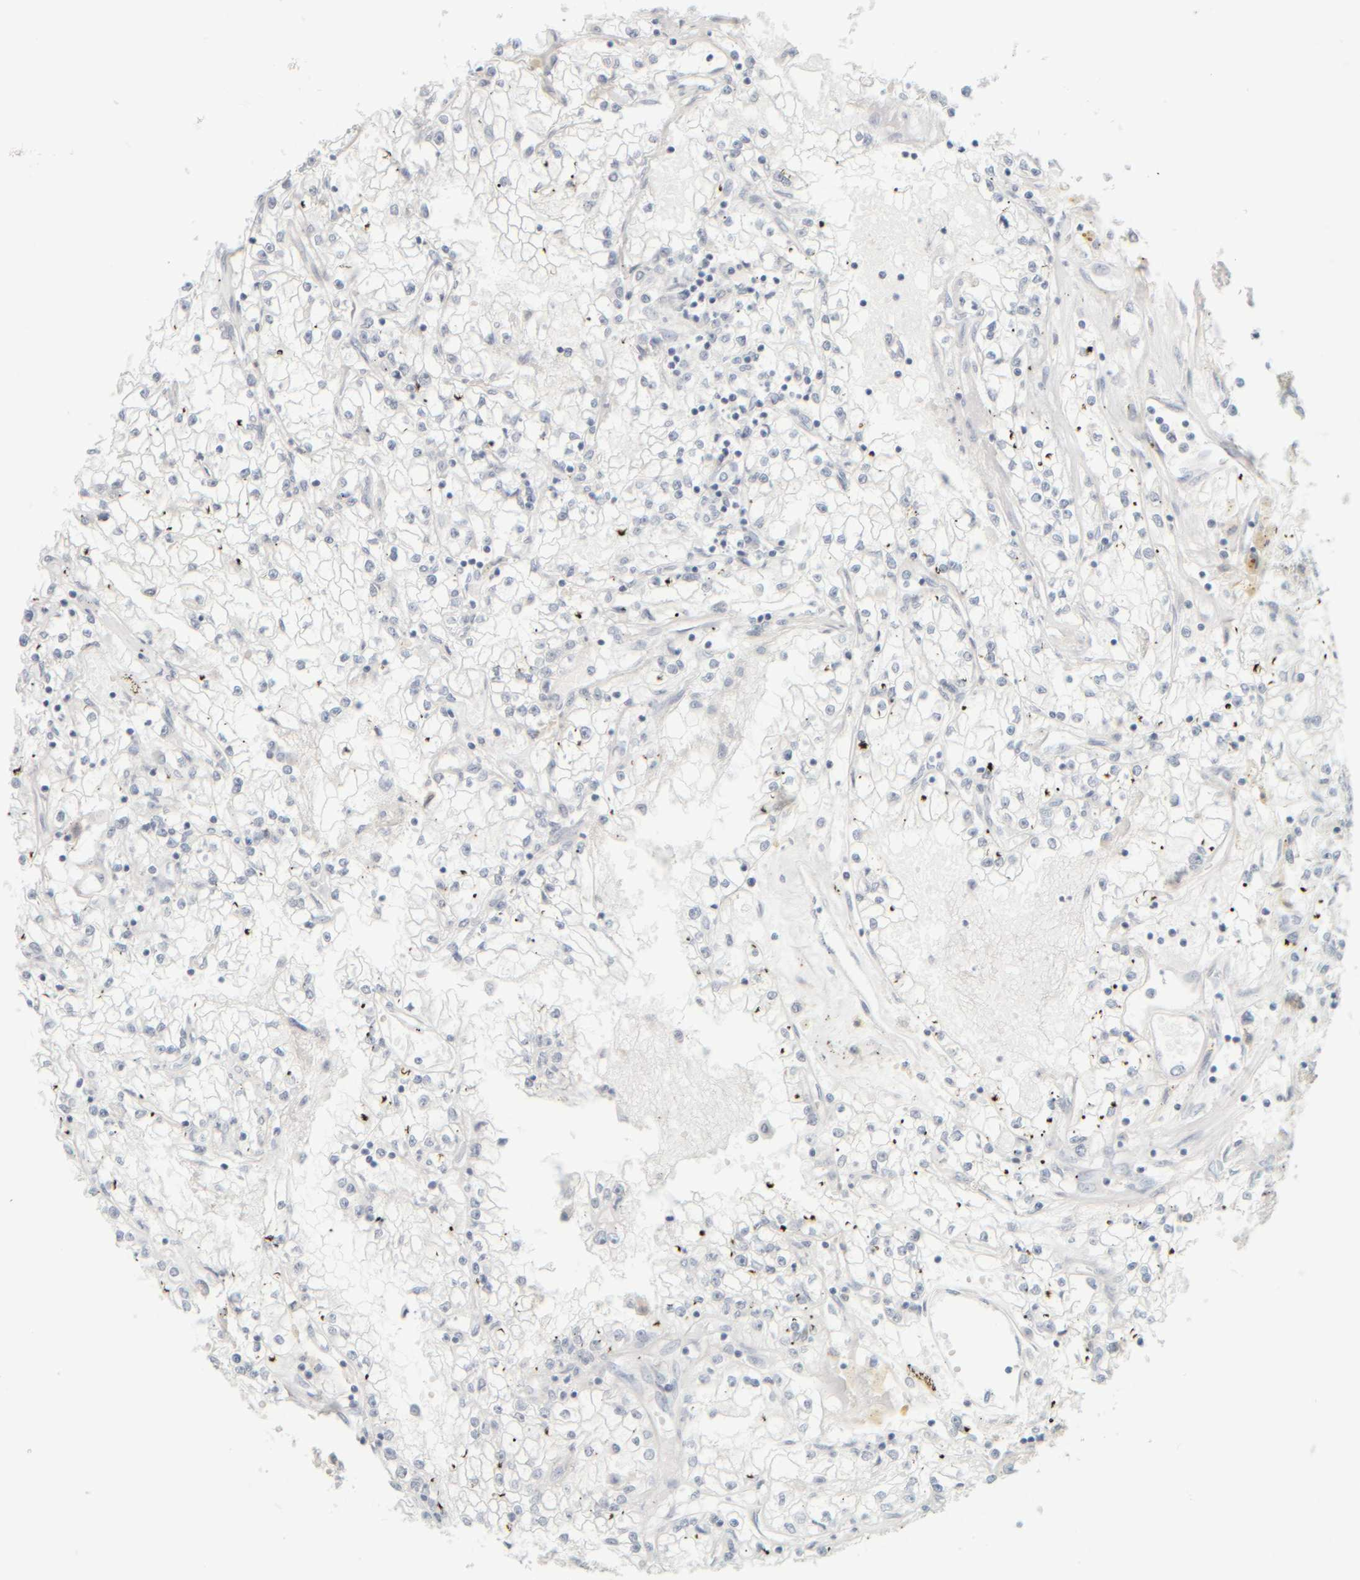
{"staining": {"intensity": "negative", "quantity": "none", "location": "none"}, "tissue": "renal cancer", "cell_type": "Tumor cells", "image_type": "cancer", "snomed": [{"axis": "morphology", "description": "Adenocarcinoma, NOS"}, {"axis": "topography", "description": "Kidney"}], "caption": "Protein analysis of renal cancer reveals no significant expression in tumor cells.", "gene": "PTGES3L-AARSD1", "patient": {"sex": "male", "age": 56}}